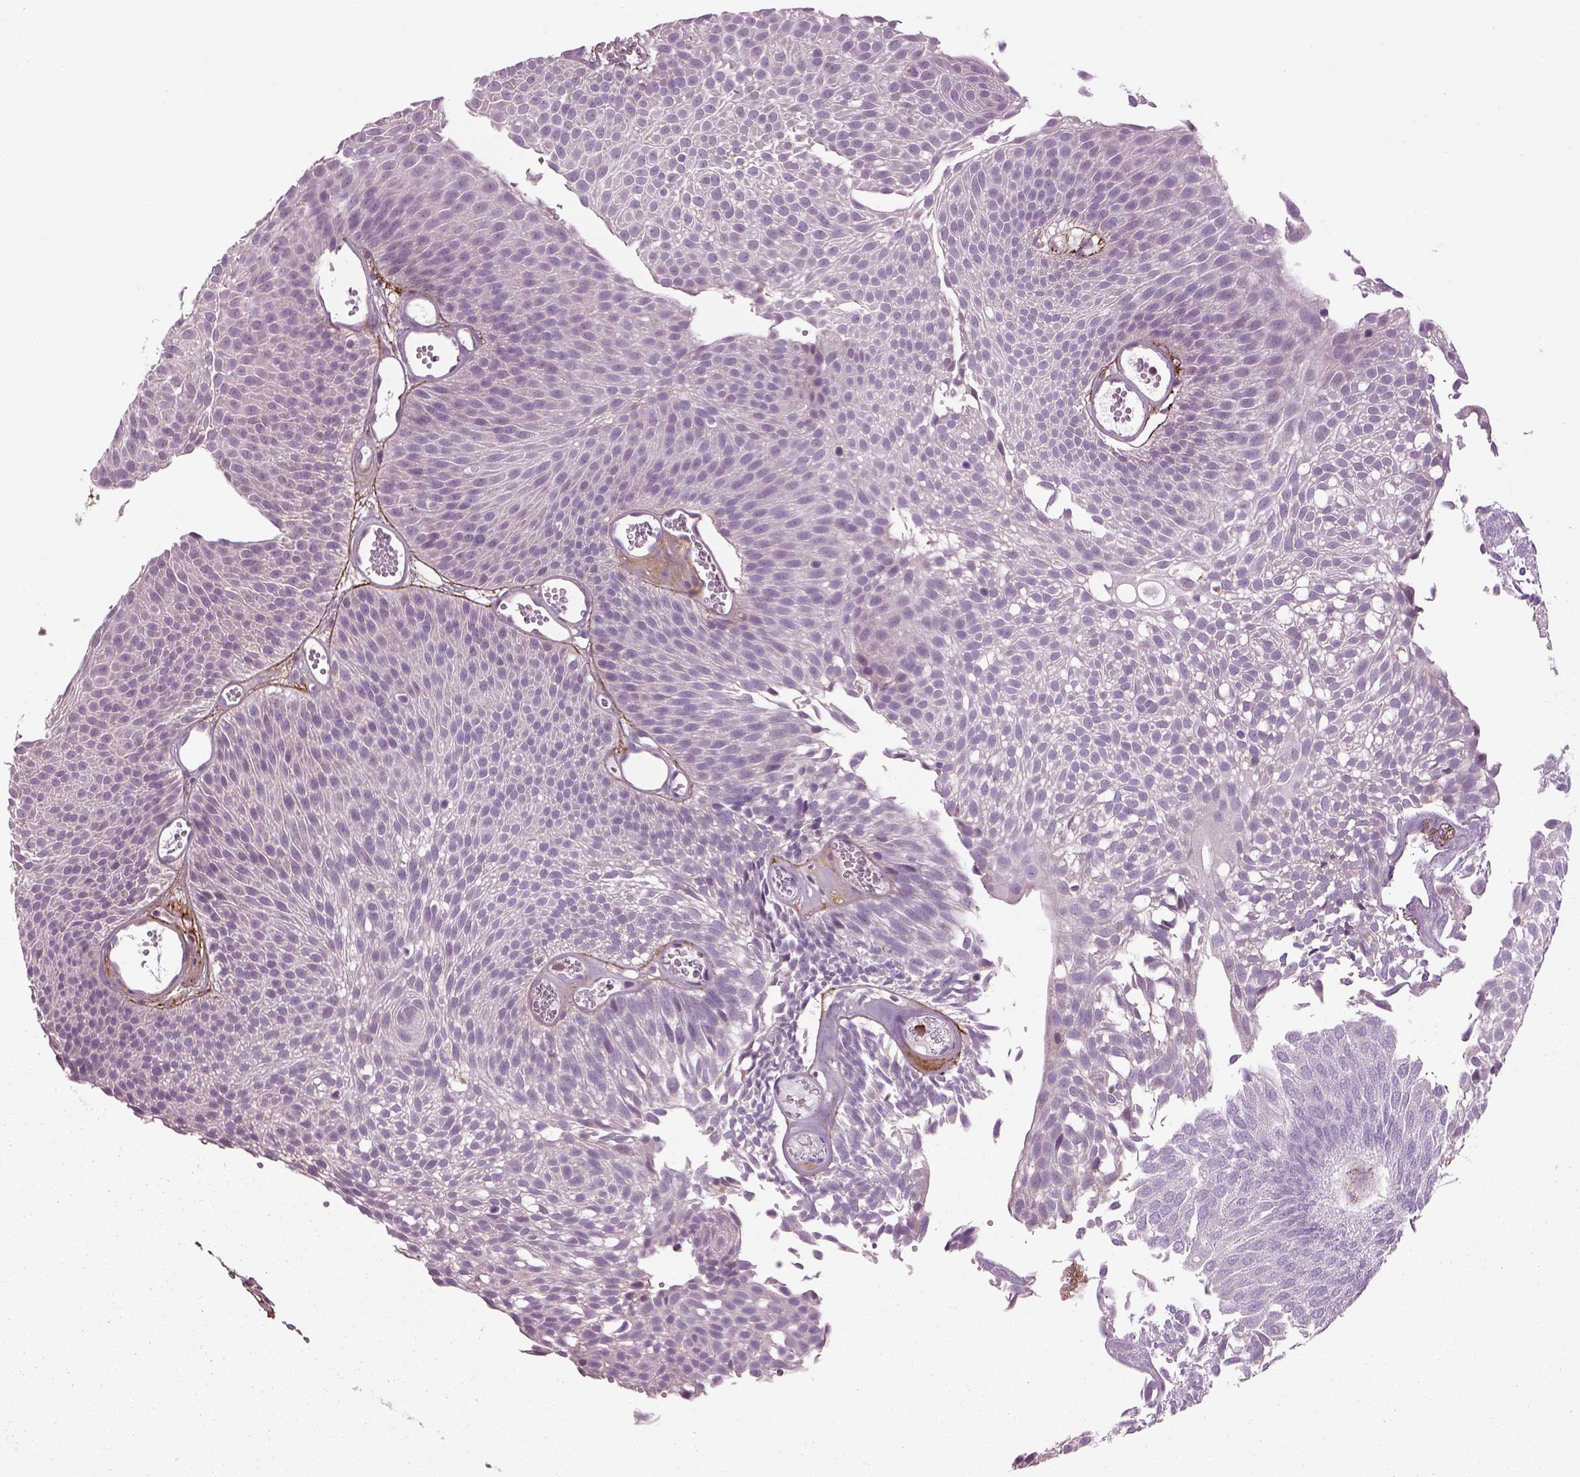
{"staining": {"intensity": "negative", "quantity": "none", "location": "none"}, "tissue": "urothelial cancer", "cell_type": "Tumor cells", "image_type": "cancer", "snomed": [{"axis": "morphology", "description": "Urothelial carcinoma, Low grade"}, {"axis": "topography", "description": "Urinary bladder"}], "caption": "High power microscopy micrograph of an immunohistochemistry micrograph of urothelial cancer, revealing no significant expression in tumor cells.", "gene": "EMILIN2", "patient": {"sex": "male", "age": 52}}